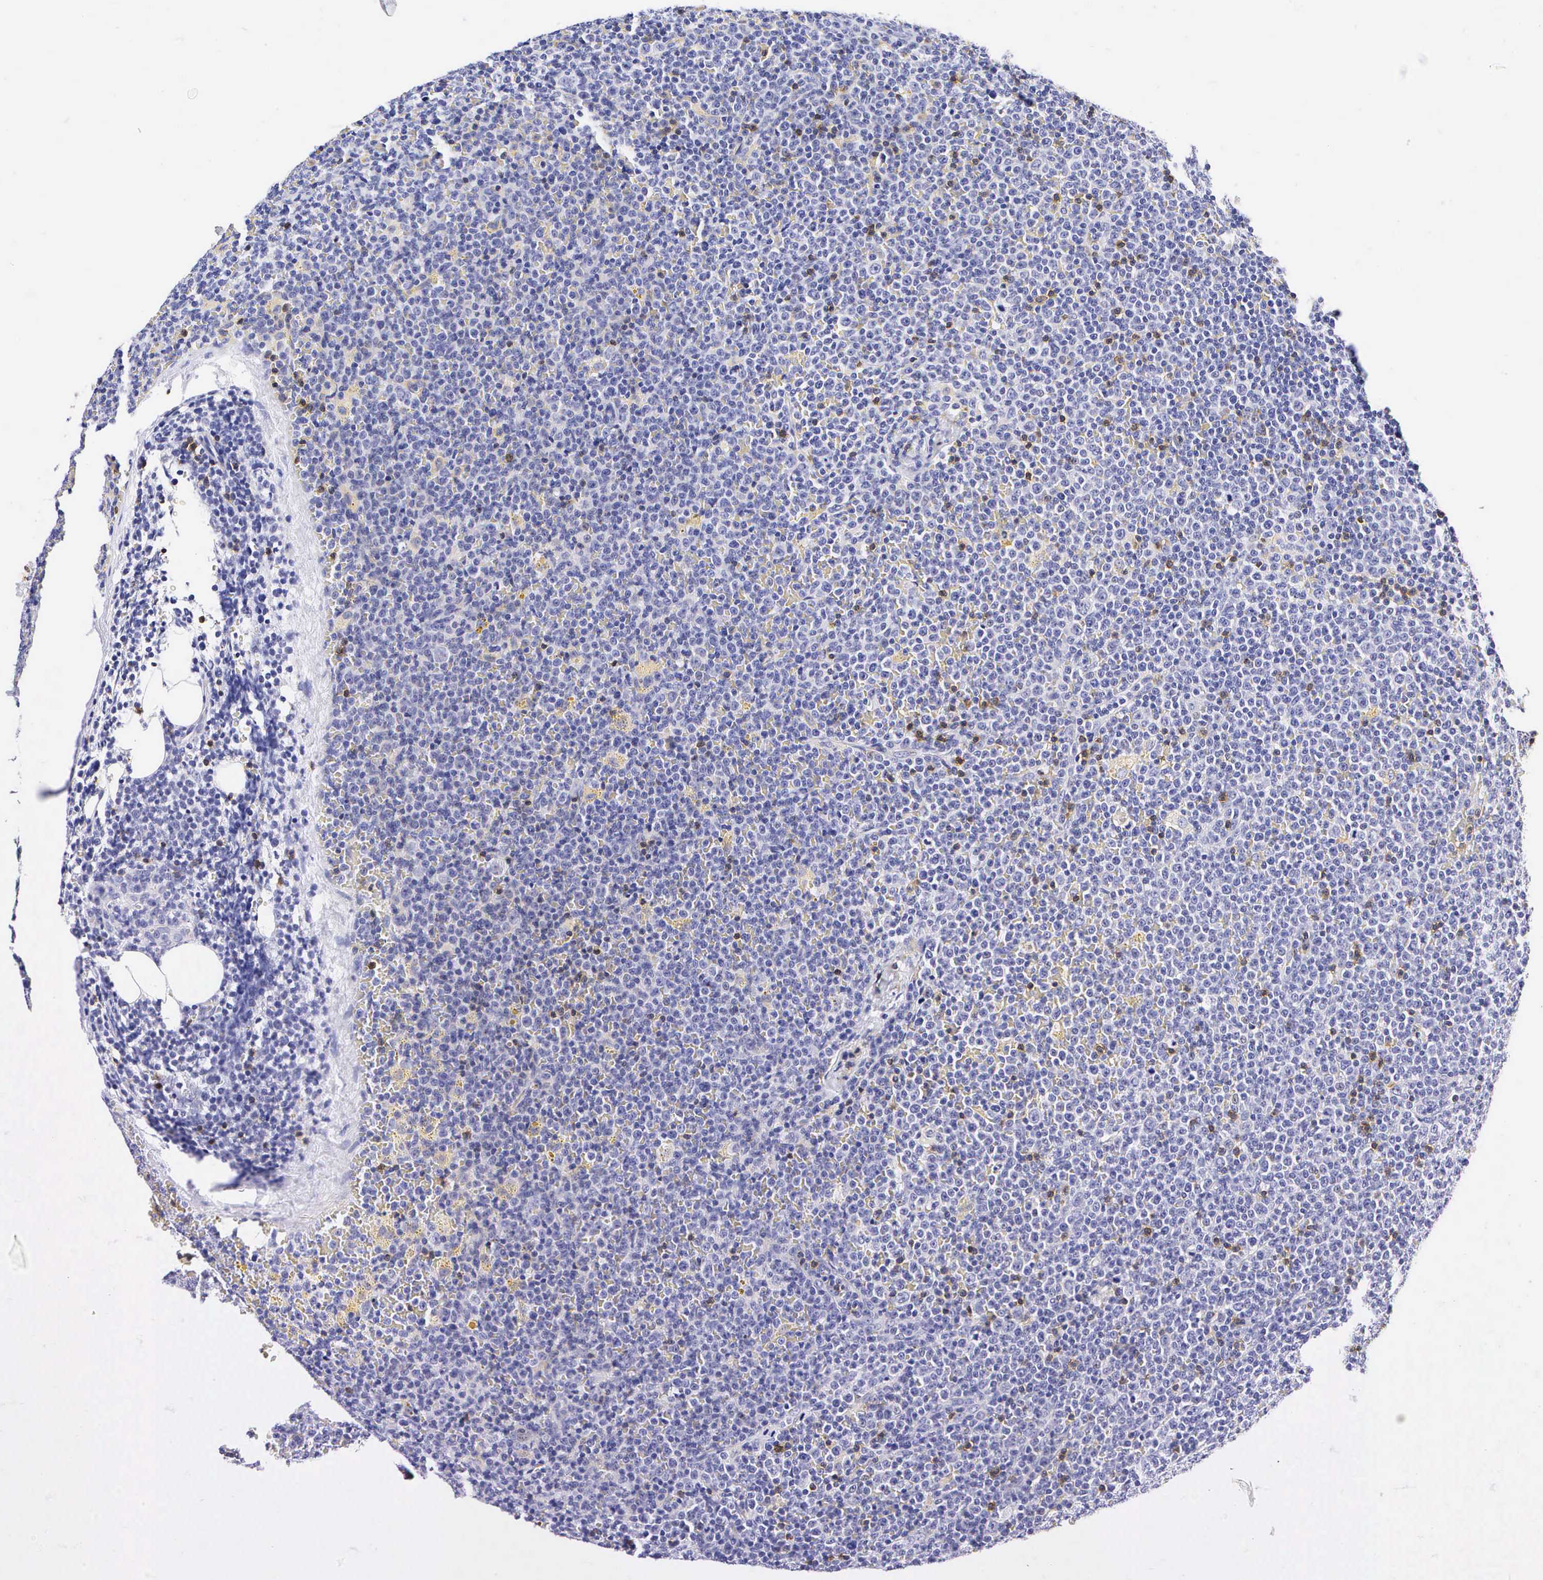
{"staining": {"intensity": "negative", "quantity": "none", "location": "none"}, "tissue": "lymphoma", "cell_type": "Tumor cells", "image_type": "cancer", "snomed": [{"axis": "morphology", "description": "Malignant lymphoma, non-Hodgkin's type, Low grade"}, {"axis": "topography", "description": "Lymph node"}], "caption": "Immunohistochemistry (IHC) photomicrograph of low-grade malignant lymphoma, non-Hodgkin's type stained for a protein (brown), which displays no expression in tumor cells.", "gene": "CD3E", "patient": {"sex": "male", "age": 50}}